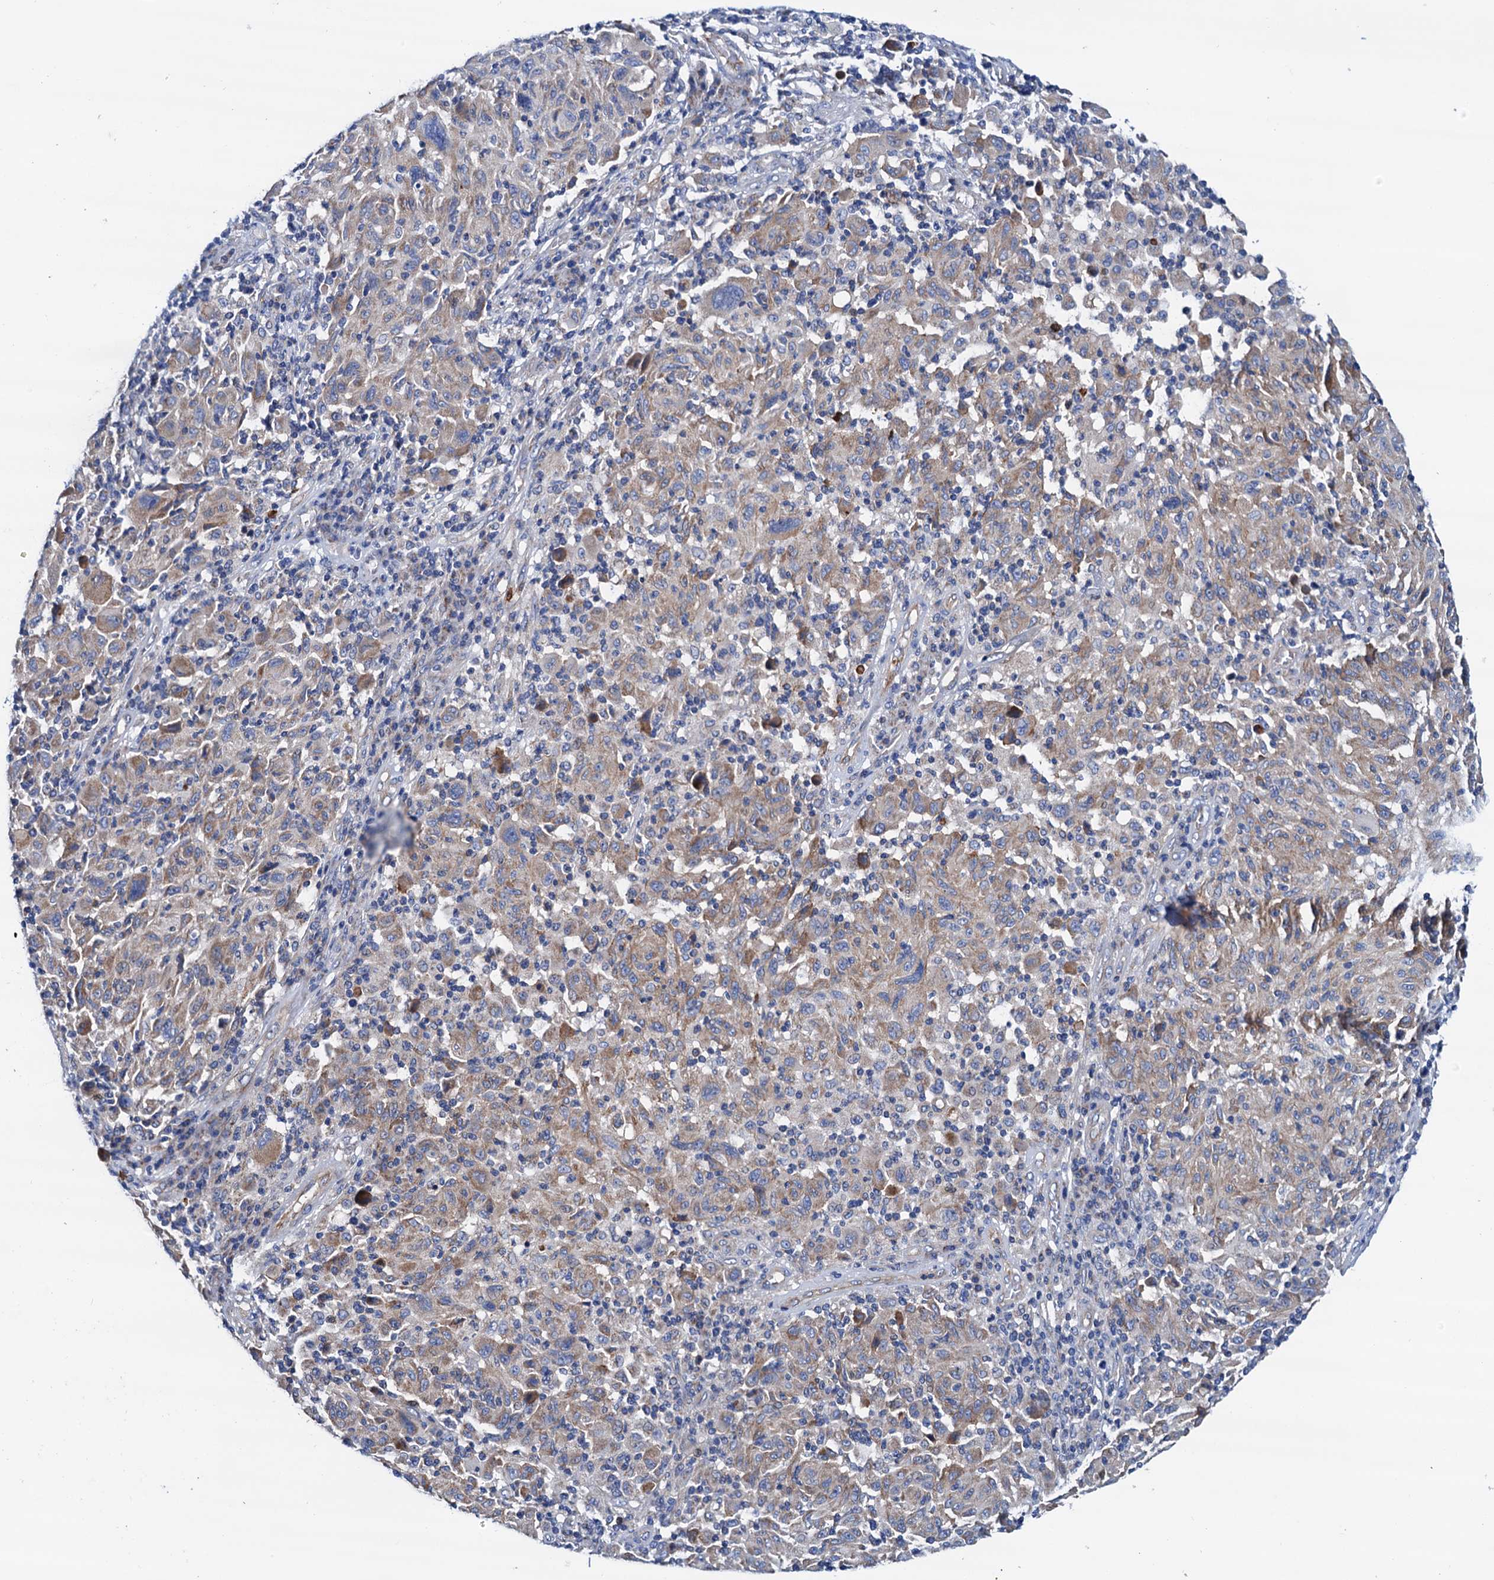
{"staining": {"intensity": "weak", "quantity": "<25%", "location": "cytoplasmic/membranous"}, "tissue": "melanoma", "cell_type": "Tumor cells", "image_type": "cancer", "snomed": [{"axis": "morphology", "description": "Malignant melanoma, NOS"}, {"axis": "topography", "description": "Skin"}], "caption": "High power microscopy micrograph of an immunohistochemistry (IHC) photomicrograph of malignant melanoma, revealing no significant staining in tumor cells.", "gene": "RASSF9", "patient": {"sex": "male", "age": 53}}